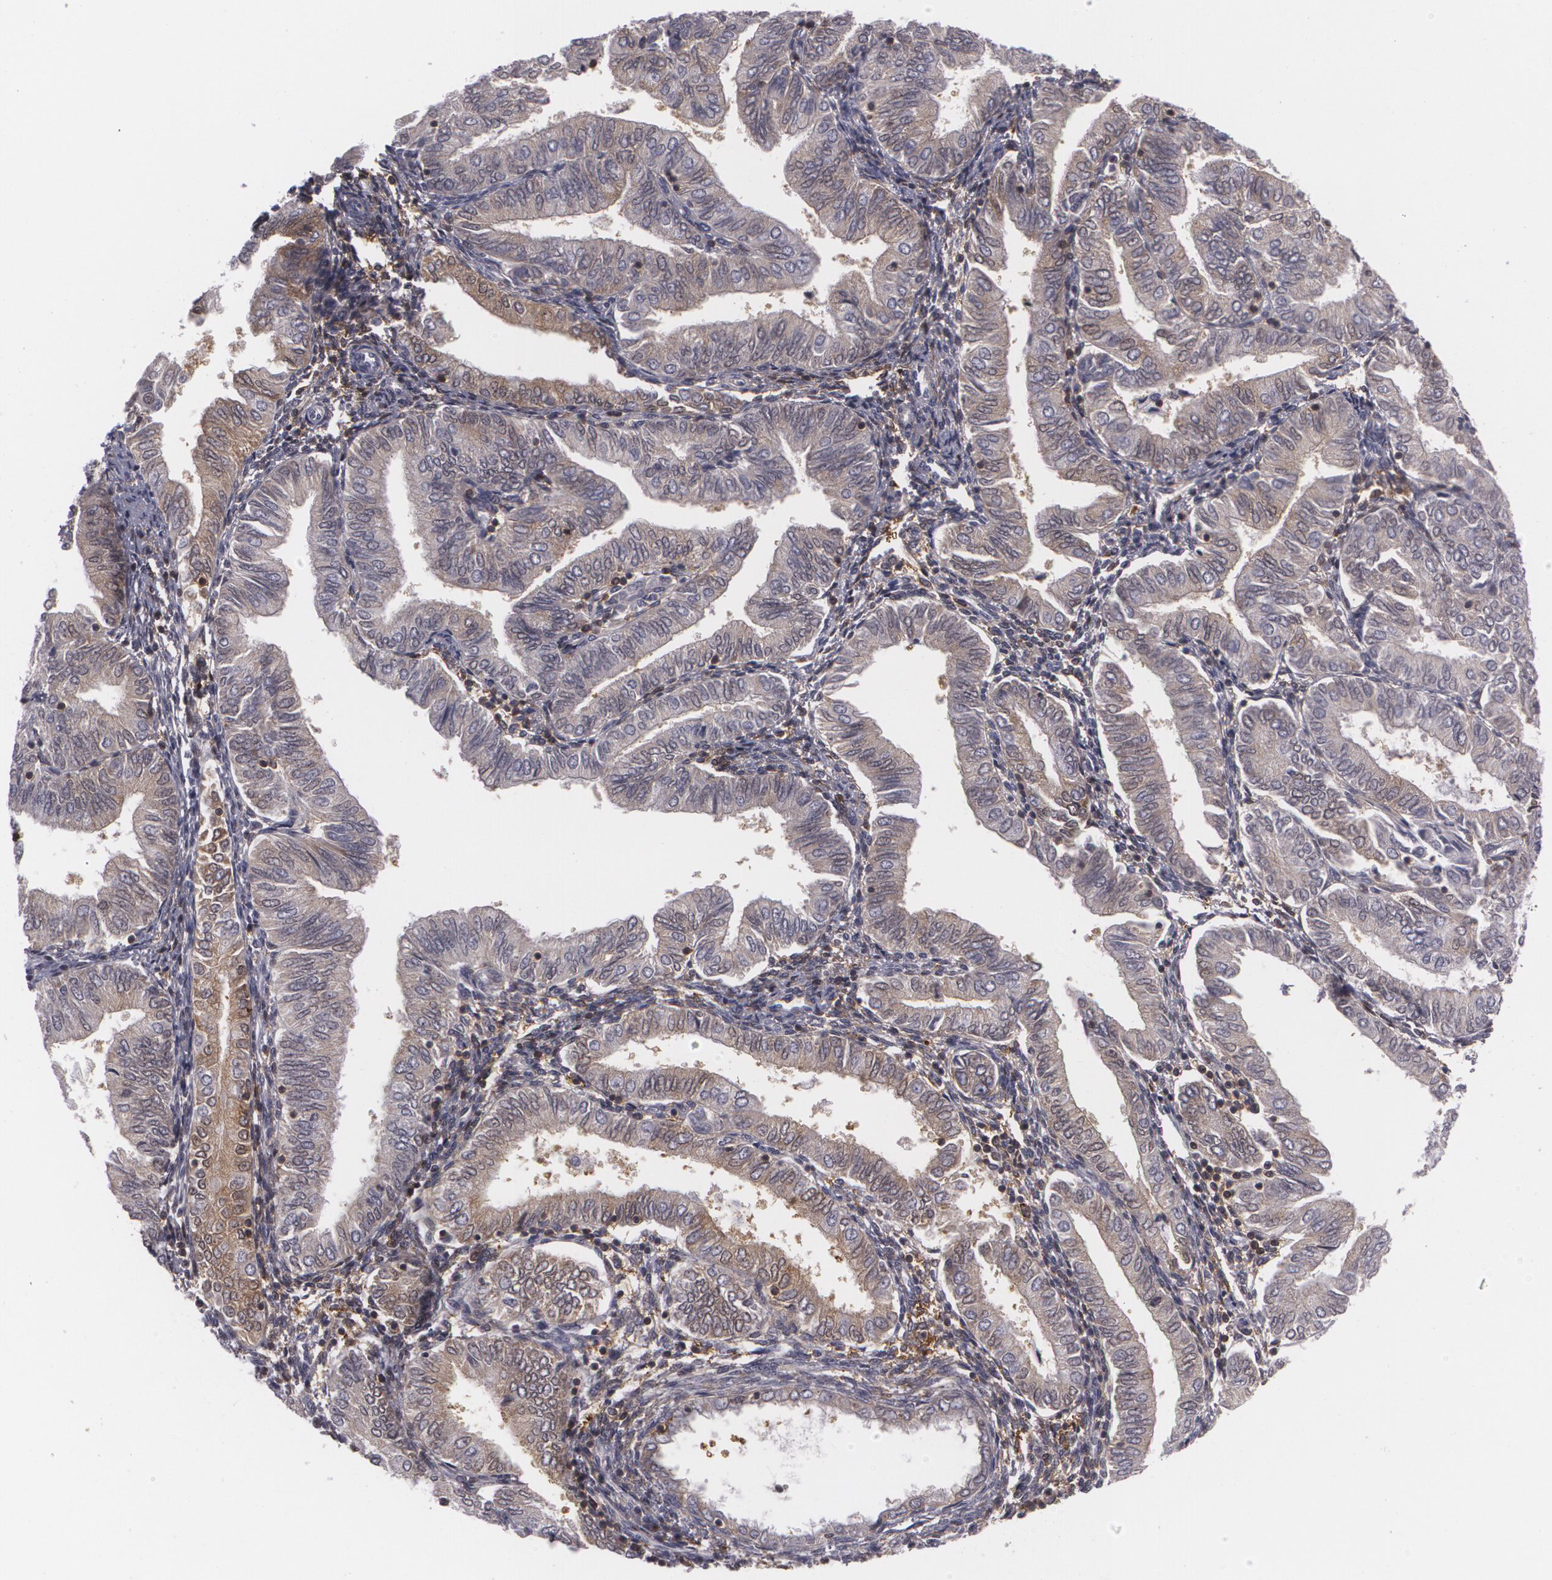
{"staining": {"intensity": "weak", "quantity": ">75%", "location": "cytoplasmic/membranous"}, "tissue": "endometrial cancer", "cell_type": "Tumor cells", "image_type": "cancer", "snomed": [{"axis": "morphology", "description": "Adenocarcinoma, NOS"}, {"axis": "topography", "description": "Endometrium"}], "caption": "Human endometrial cancer (adenocarcinoma) stained for a protein (brown) displays weak cytoplasmic/membranous positive positivity in about >75% of tumor cells.", "gene": "BIN1", "patient": {"sex": "female", "age": 51}}